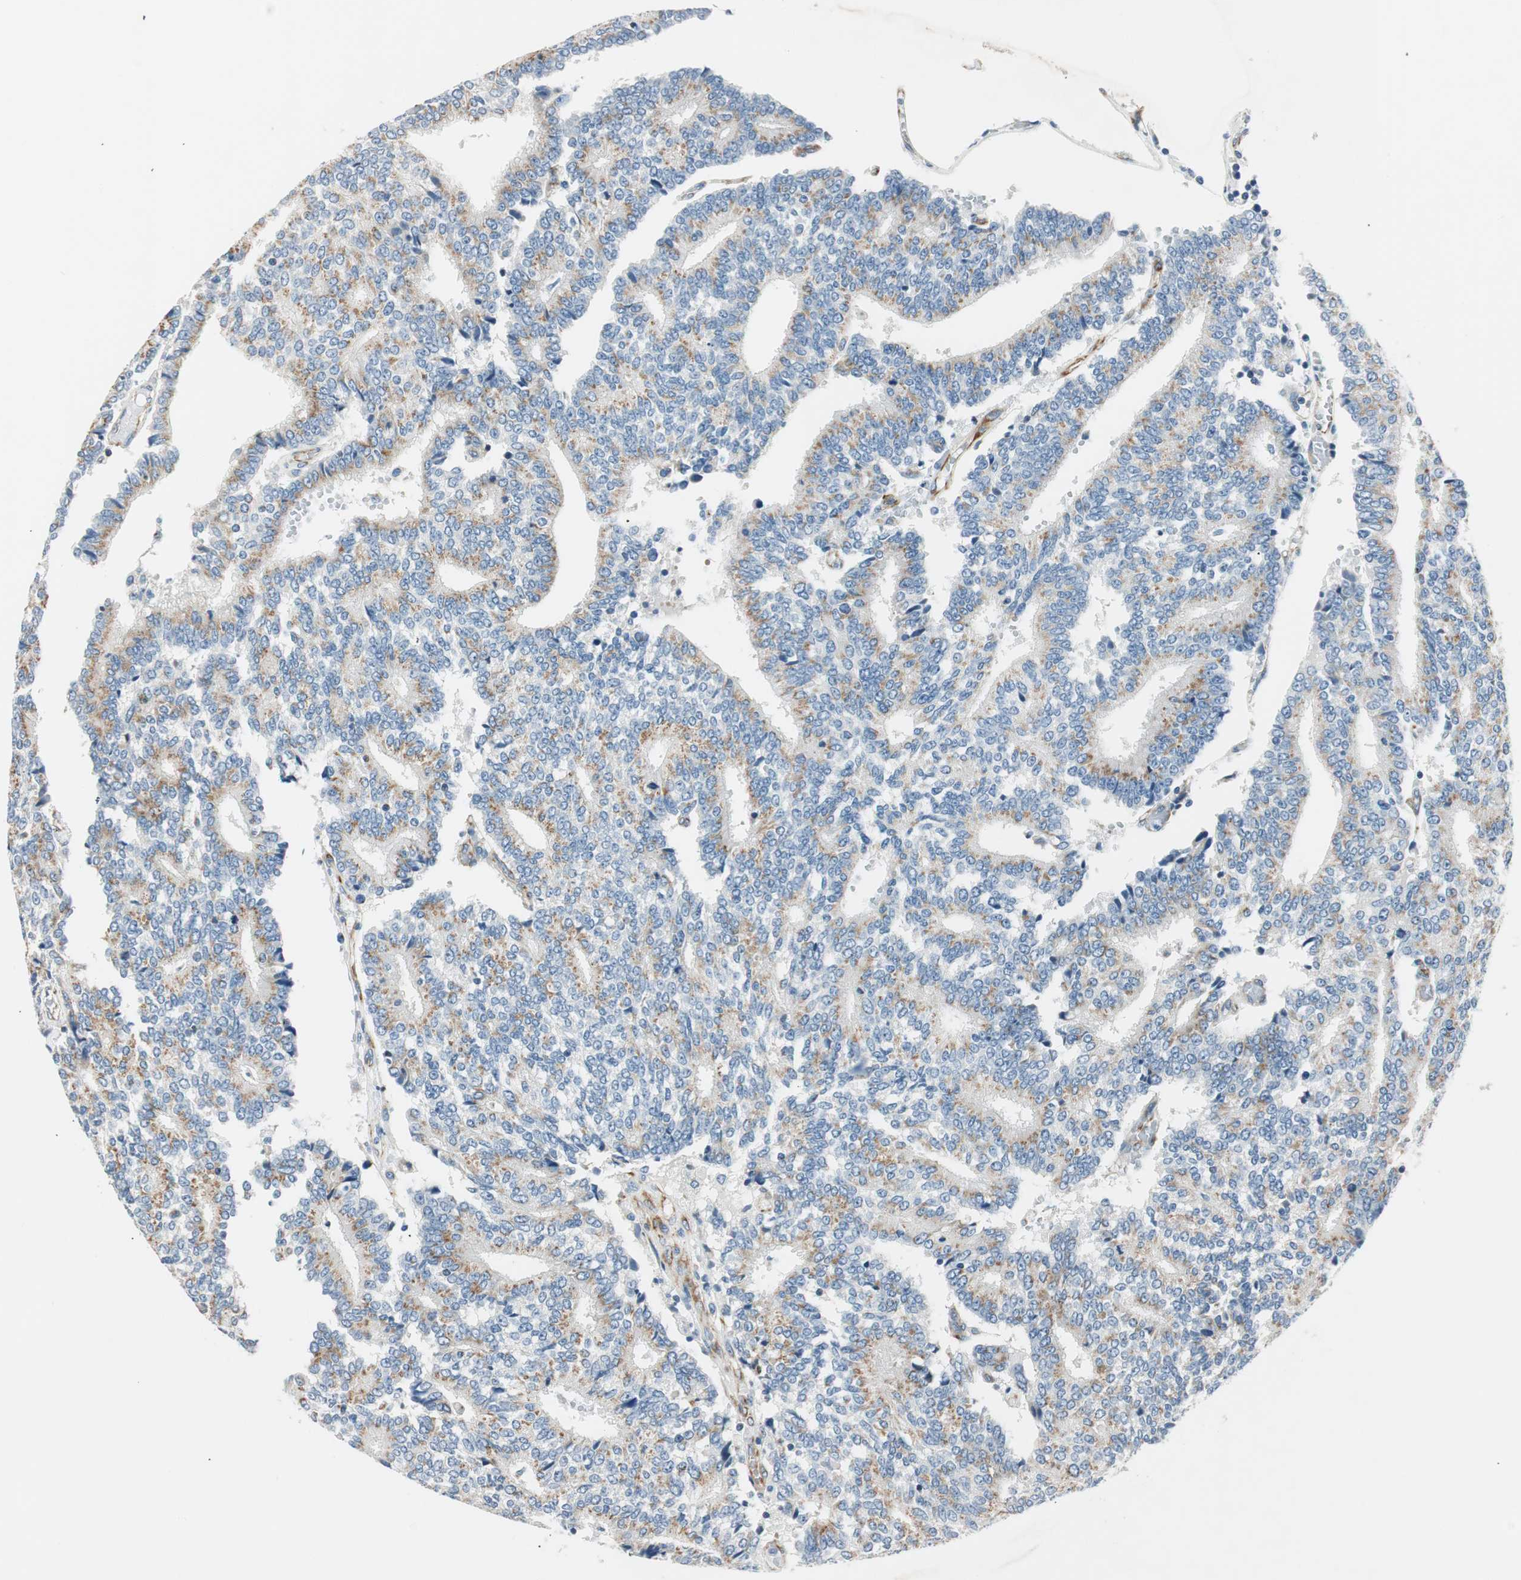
{"staining": {"intensity": "moderate", "quantity": "25%-75%", "location": "cytoplasmic/membranous"}, "tissue": "prostate cancer", "cell_type": "Tumor cells", "image_type": "cancer", "snomed": [{"axis": "morphology", "description": "Adenocarcinoma, High grade"}, {"axis": "topography", "description": "Prostate"}], "caption": "Prostate cancer was stained to show a protein in brown. There is medium levels of moderate cytoplasmic/membranous staining in approximately 25%-75% of tumor cells.", "gene": "TMF1", "patient": {"sex": "male", "age": 55}}